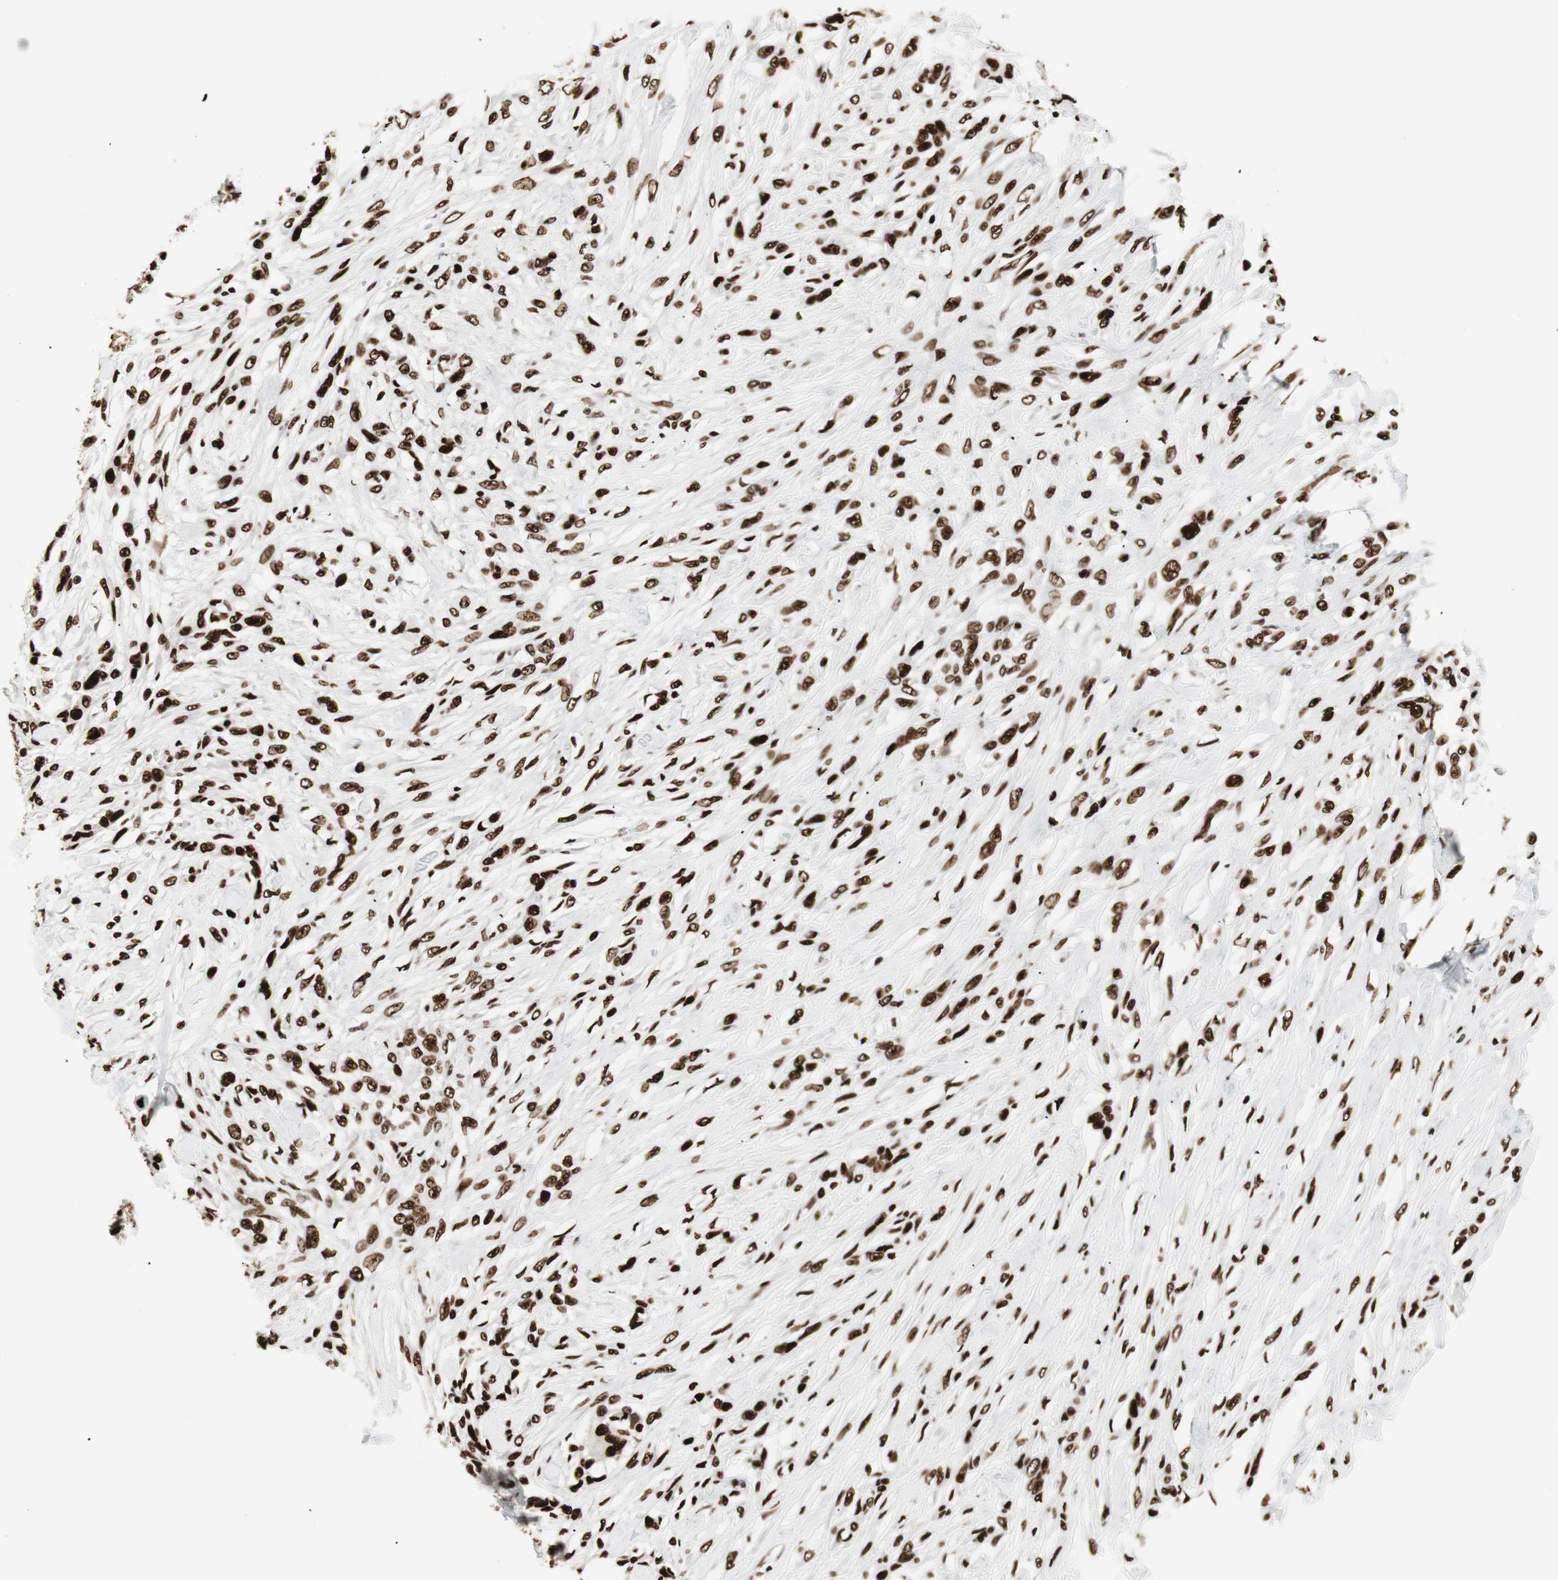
{"staining": {"intensity": "strong", "quantity": ">75%", "location": "nuclear"}, "tissue": "skin cancer", "cell_type": "Tumor cells", "image_type": "cancer", "snomed": [{"axis": "morphology", "description": "Squamous cell carcinoma, NOS"}, {"axis": "topography", "description": "Skin"}], "caption": "Tumor cells reveal strong nuclear expression in about >75% of cells in squamous cell carcinoma (skin). (Brightfield microscopy of DAB IHC at high magnification).", "gene": "PSME3", "patient": {"sex": "female", "age": 59}}